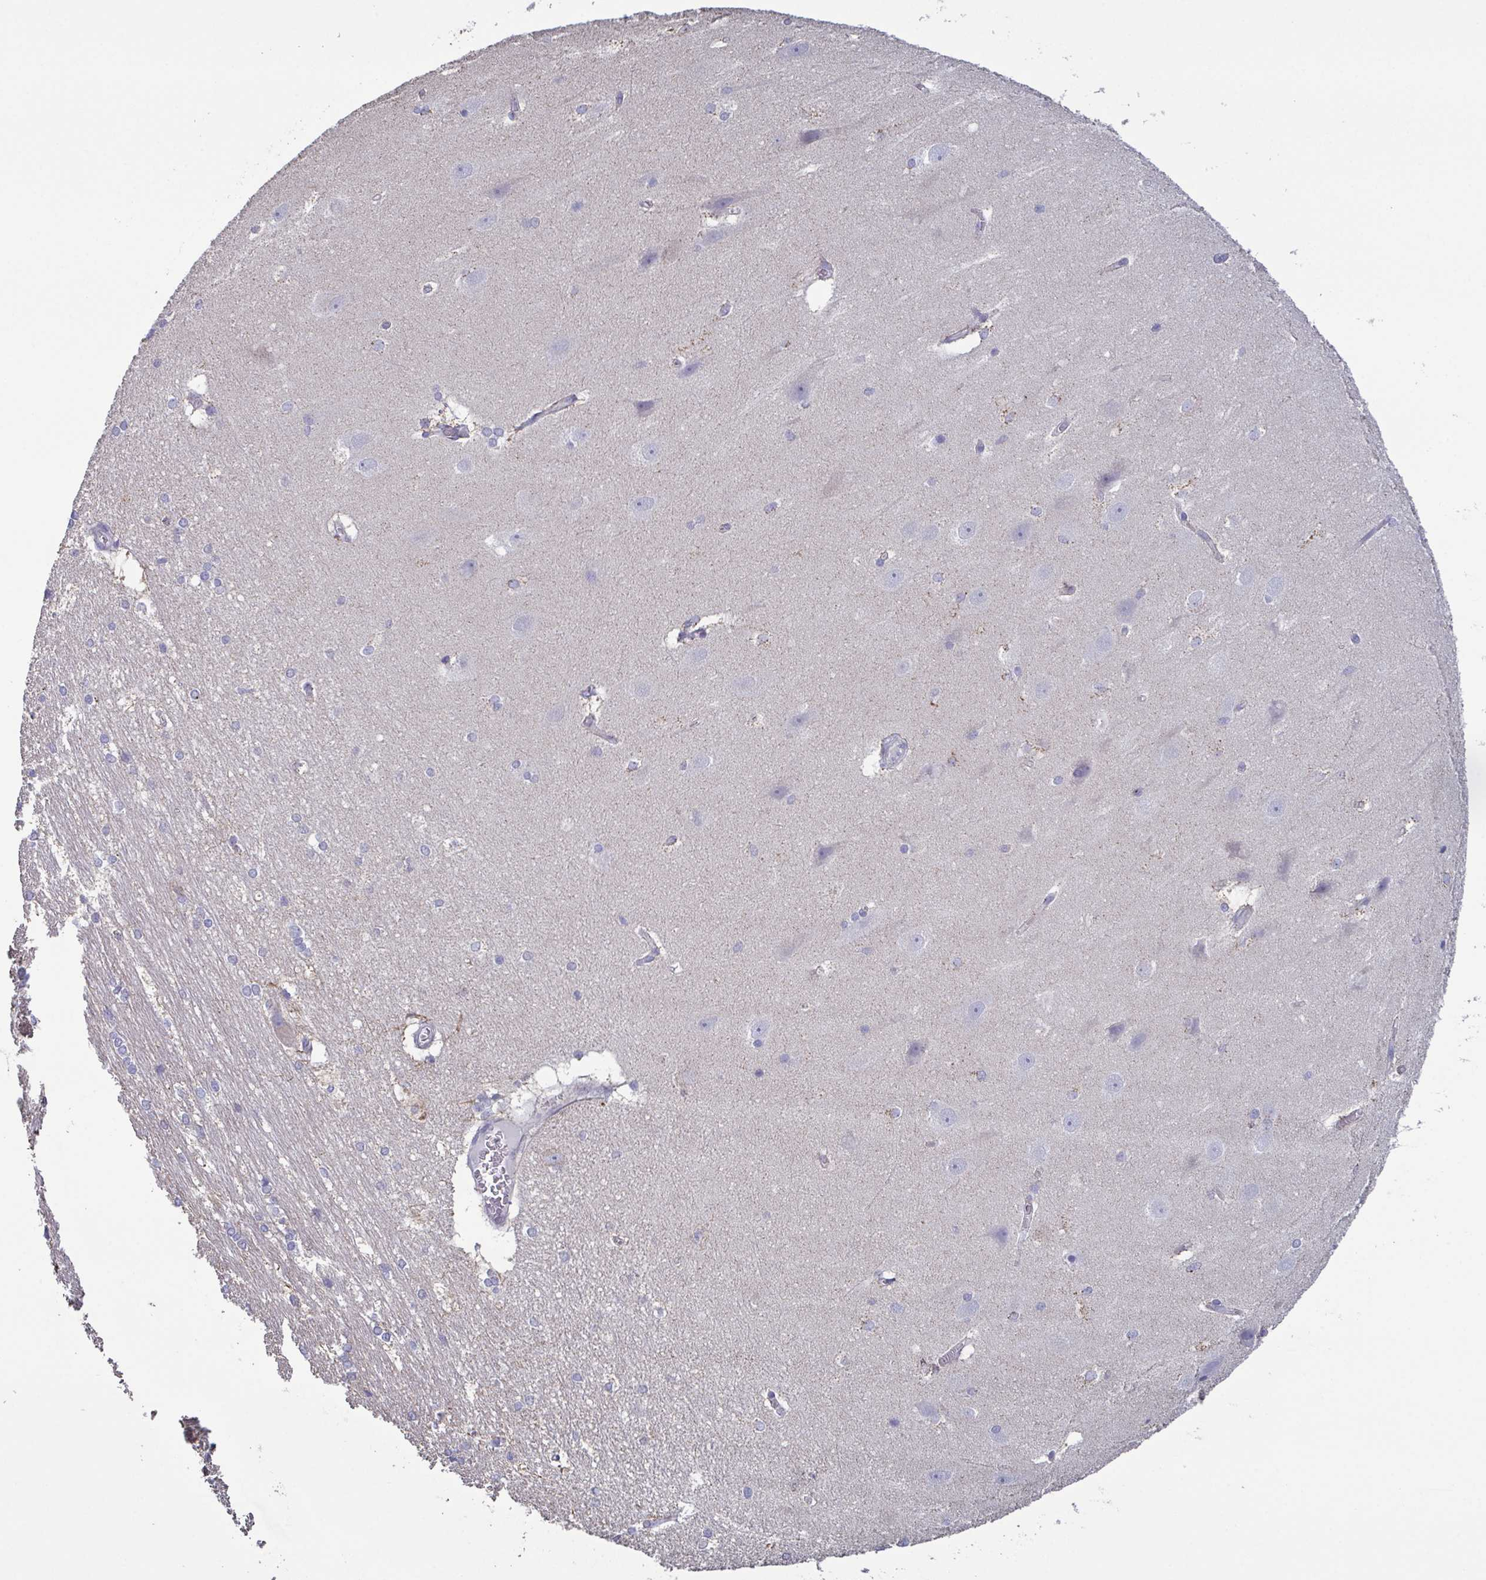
{"staining": {"intensity": "moderate", "quantity": "<25%", "location": "cytoplasmic/membranous"}, "tissue": "hippocampus", "cell_type": "Glial cells", "image_type": "normal", "snomed": [{"axis": "morphology", "description": "Normal tissue, NOS"}, {"axis": "topography", "description": "Cerebral cortex"}, {"axis": "topography", "description": "Hippocampus"}], "caption": "Hippocampus stained with IHC shows moderate cytoplasmic/membranous staining in about <25% of glial cells.", "gene": "GLDC", "patient": {"sex": "female", "age": 19}}